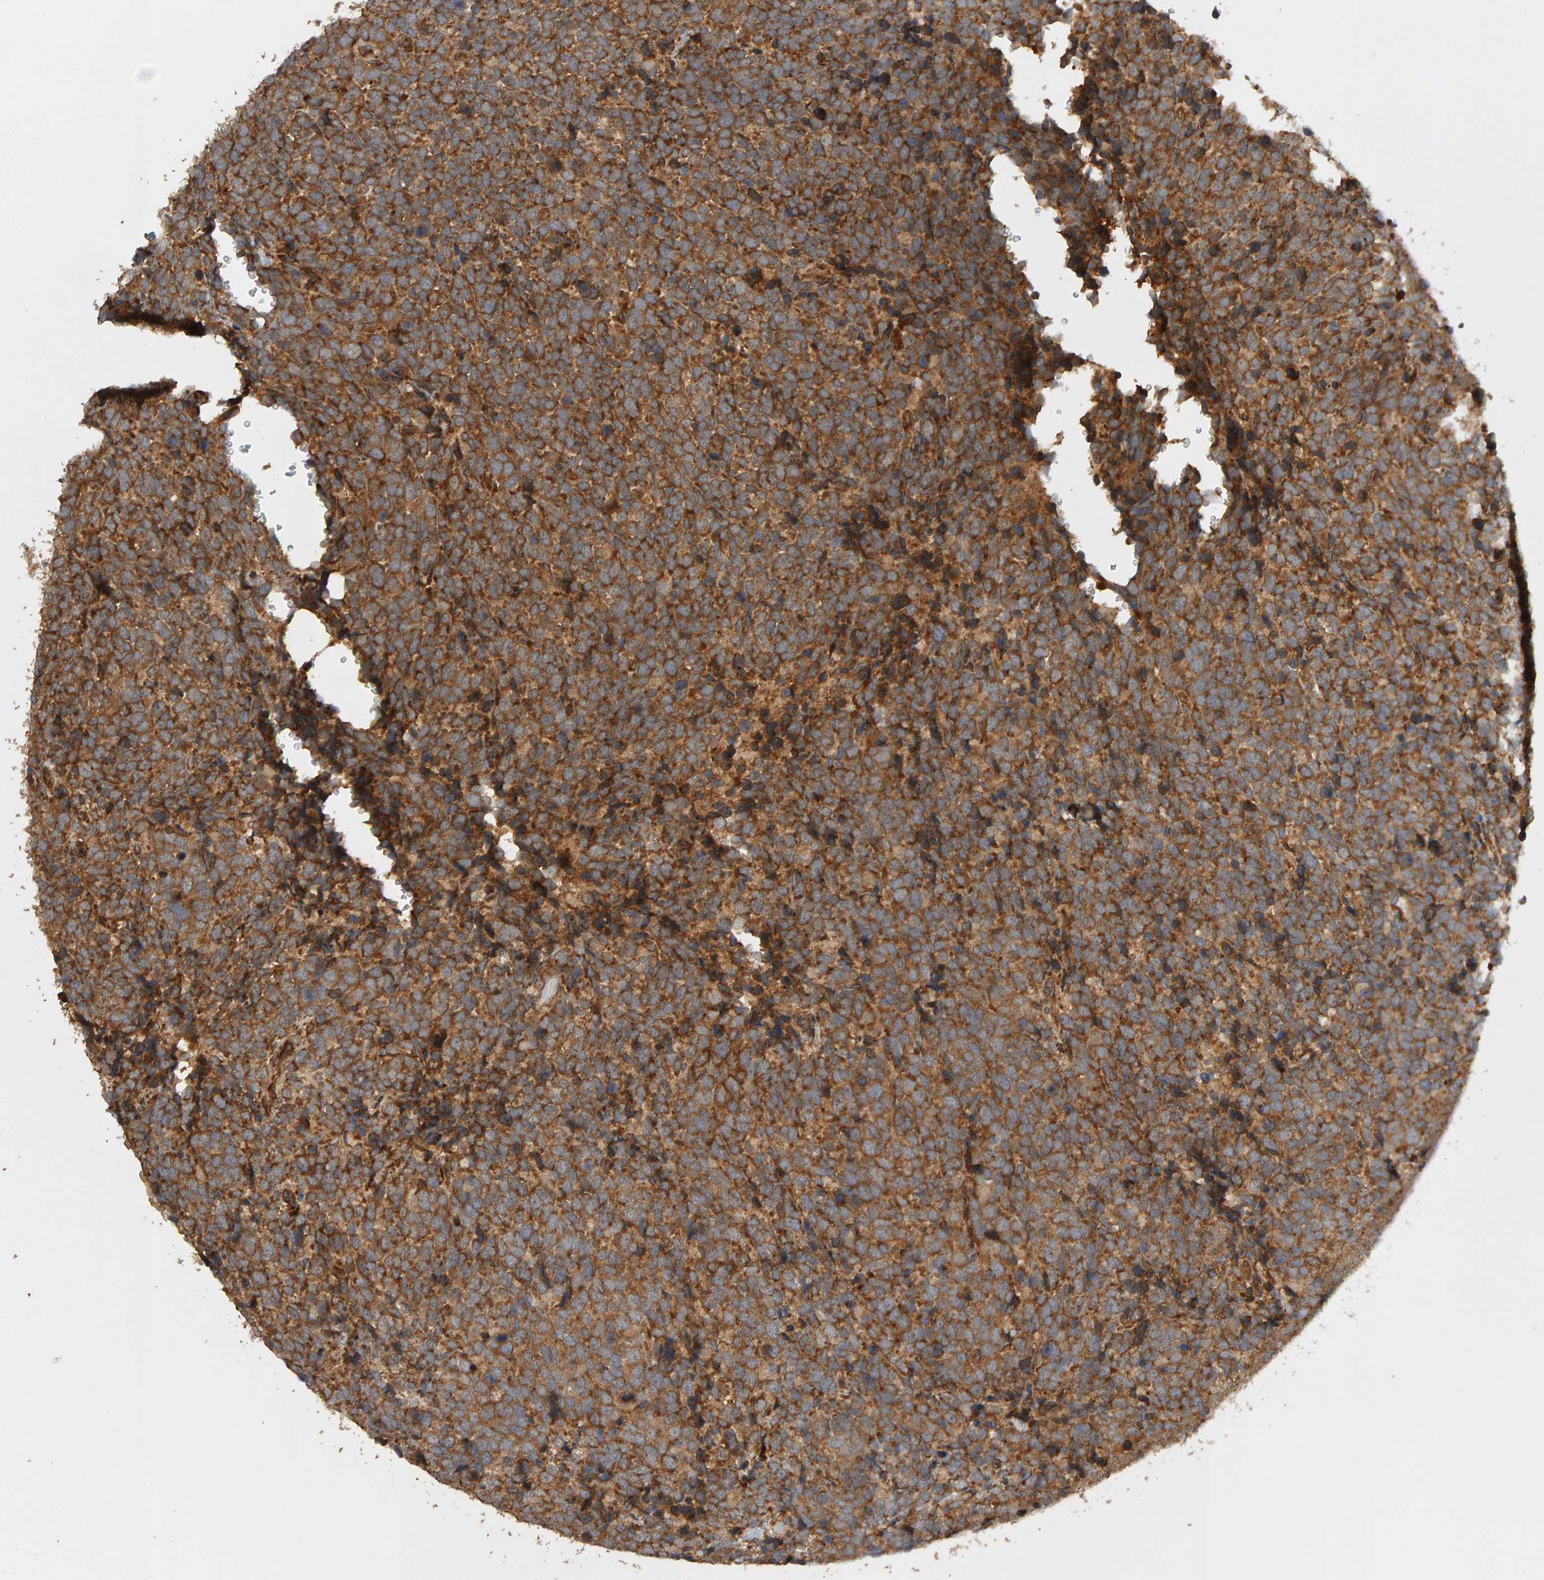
{"staining": {"intensity": "moderate", "quantity": ">75%", "location": "cytoplasmic/membranous"}, "tissue": "urothelial cancer", "cell_type": "Tumor cells", "image_type": "cancer", "snomed": [{"axis": "morphology", "description": "Urothelial carcinoma, High grade"}, {"axis": "topography", "description": "Urinary bladder"}], "caption": "Brown immunohistochemical staining in human urothelial carcinoma (high-grade) reveals moderate cytoplasmic/membranous staining in approximately >75% of tumor cells. (DAB IHC, brown staining for protein, blue staining for nuclei).", "gene": "ZFAND1", "patient": {"sex": "female", "age": 82}}